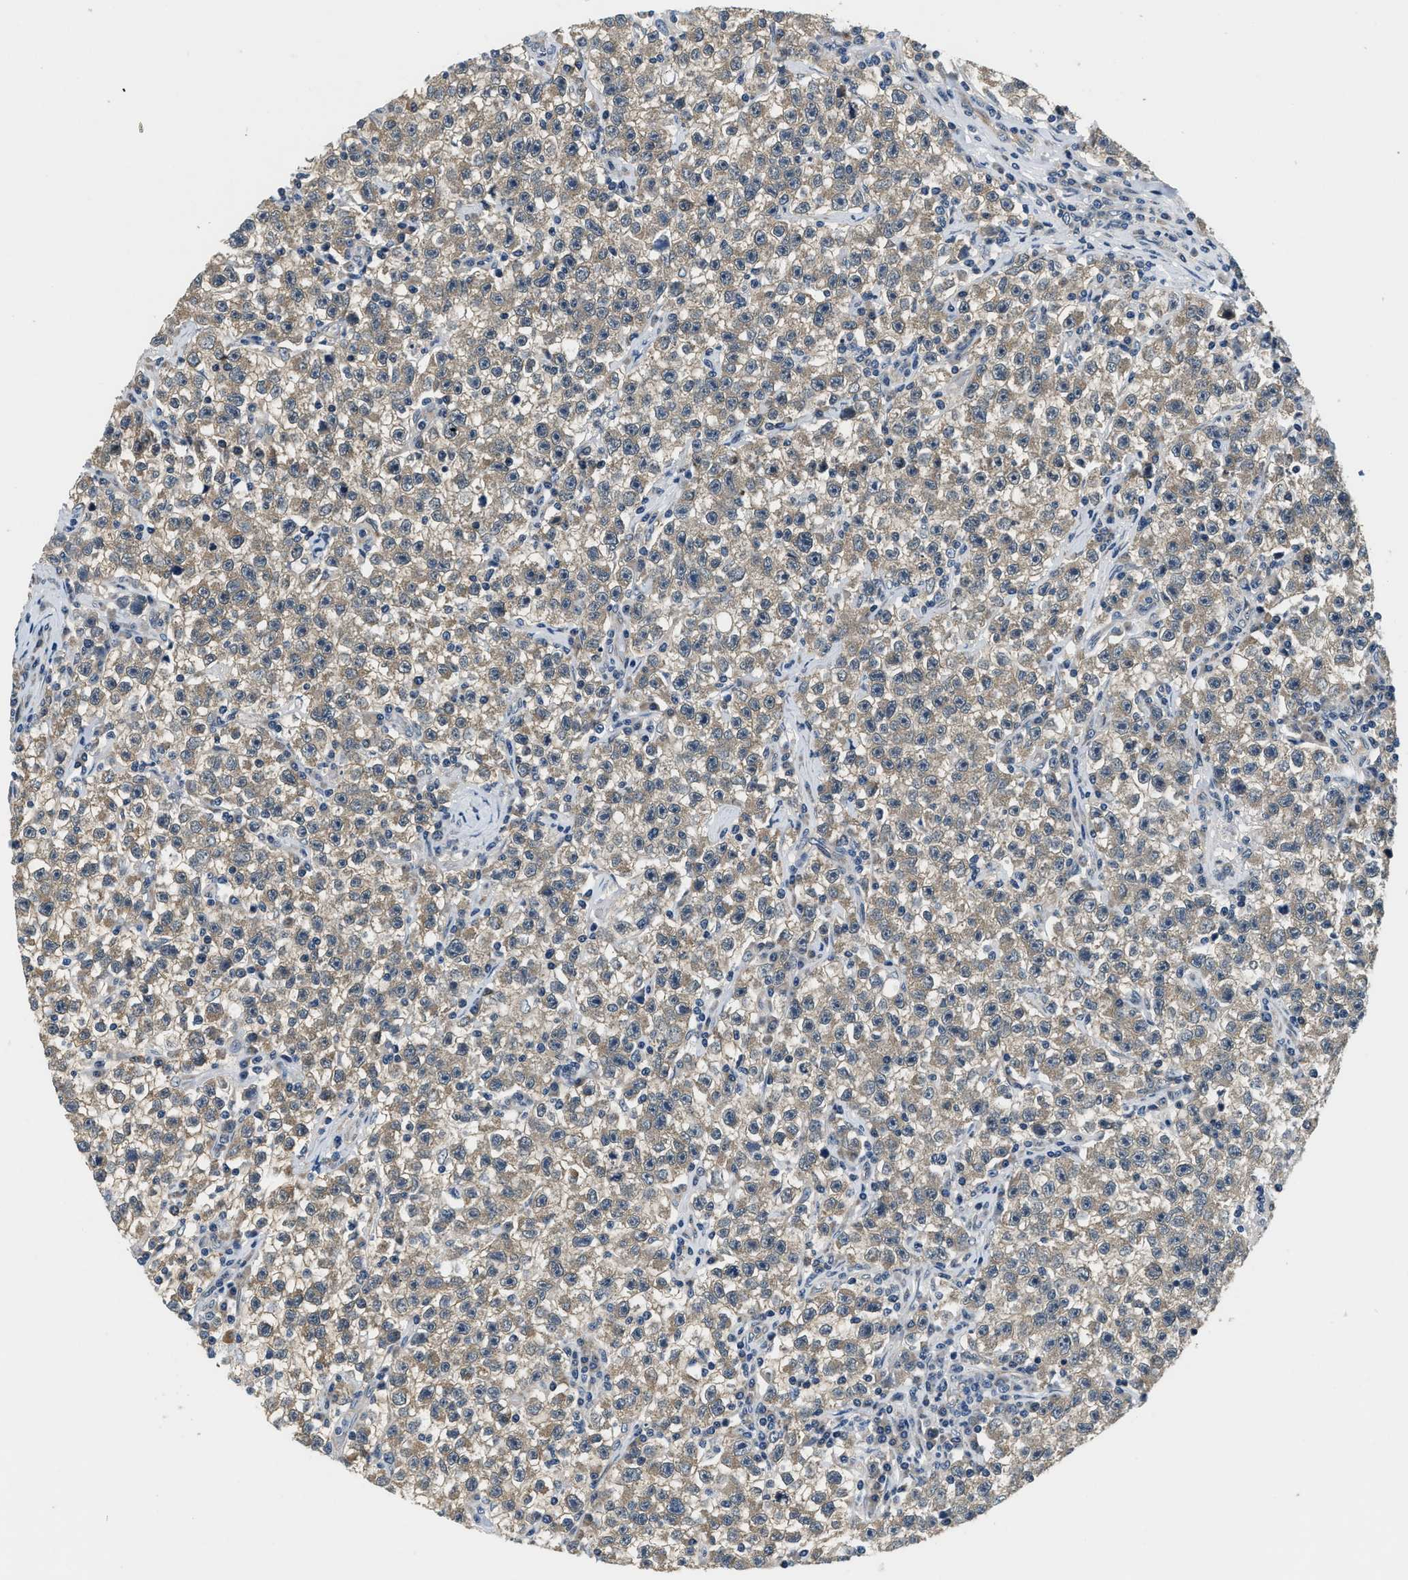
{"staining": {"intensity": "weak", "quantity": ">75%", "location": "cytoplasmic/membranous"}, "tissue": "testis cancer", "cell_type": "Tumor cells", "image_type": "cancer", "snomed": [{"axis": "morphology", "description": "Seminoma, NOS"}, {"axis": "topography", "description": "Testis"}], "caption": "Immunohistochemistry (IHC) micrograph of neoplastic tissue: seminoma (testis) stained using IHC displays low levels of weak protein expression localized specifically in the cytoplasmic/membranous of tumor cells, appearing as a cytoplasmic/membranous brown color.", "gene": "YAE1", "patient": {"sex": "male", "age": 22}}